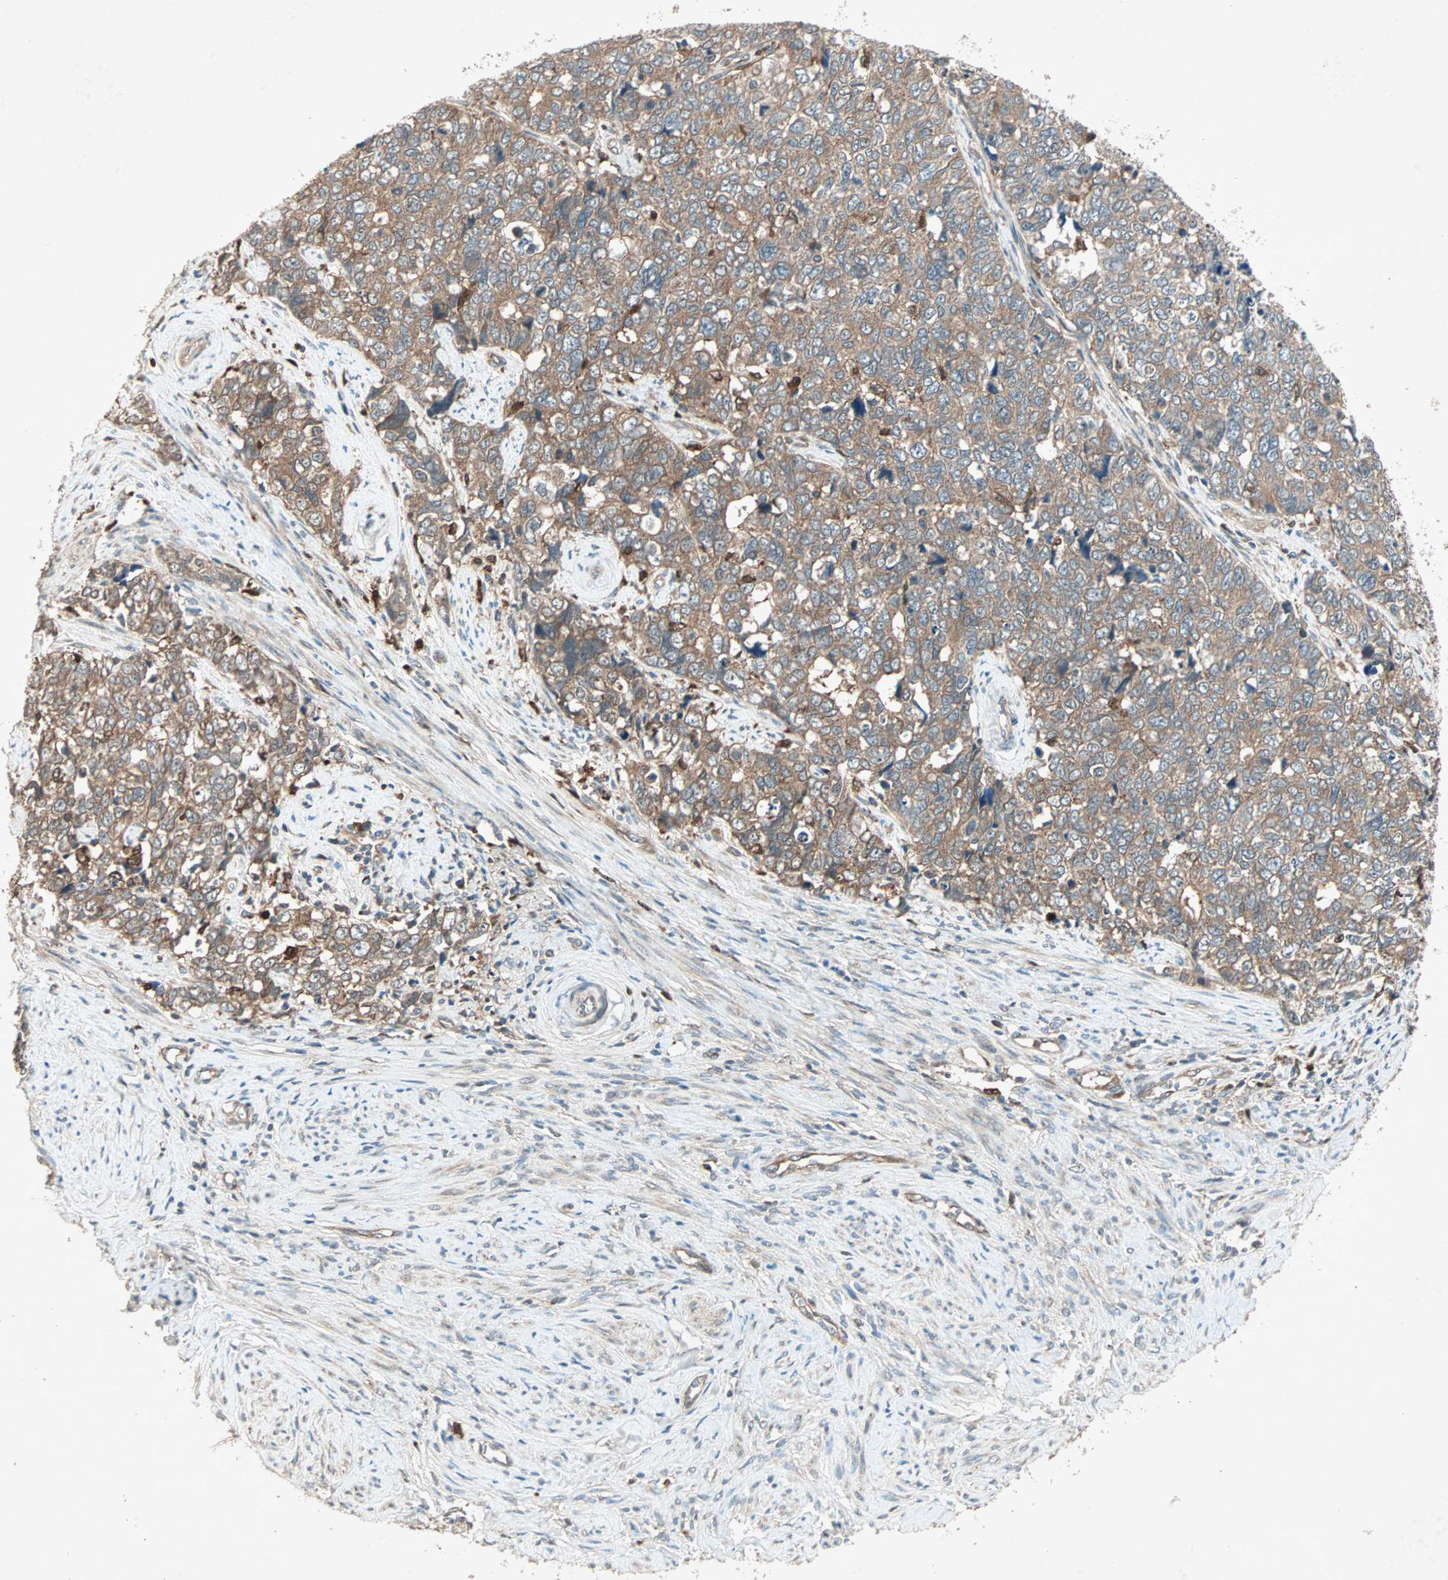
{"staining": {"intensity": "moderate", "quantity": ">75%", "location": "cytoplasmic/membranous"}, "tissue": "cervical cancer", "cell_type": "Tumor cells", "image_type": "cancer", "snomed": [{"axis": "morphology", "description": "Squamous cell carcinoma, NOS"}, {"axis": "topography", "description": "Cervix"}], "caption": "Protein expression analysis of squamous cell carcinoma (cervical) demonstrates moderate cytoplasmic/membranous staining in about >75% of tumor cells.", "gene": "SDSL", "patient": {"sex": "female", "age": 63}}